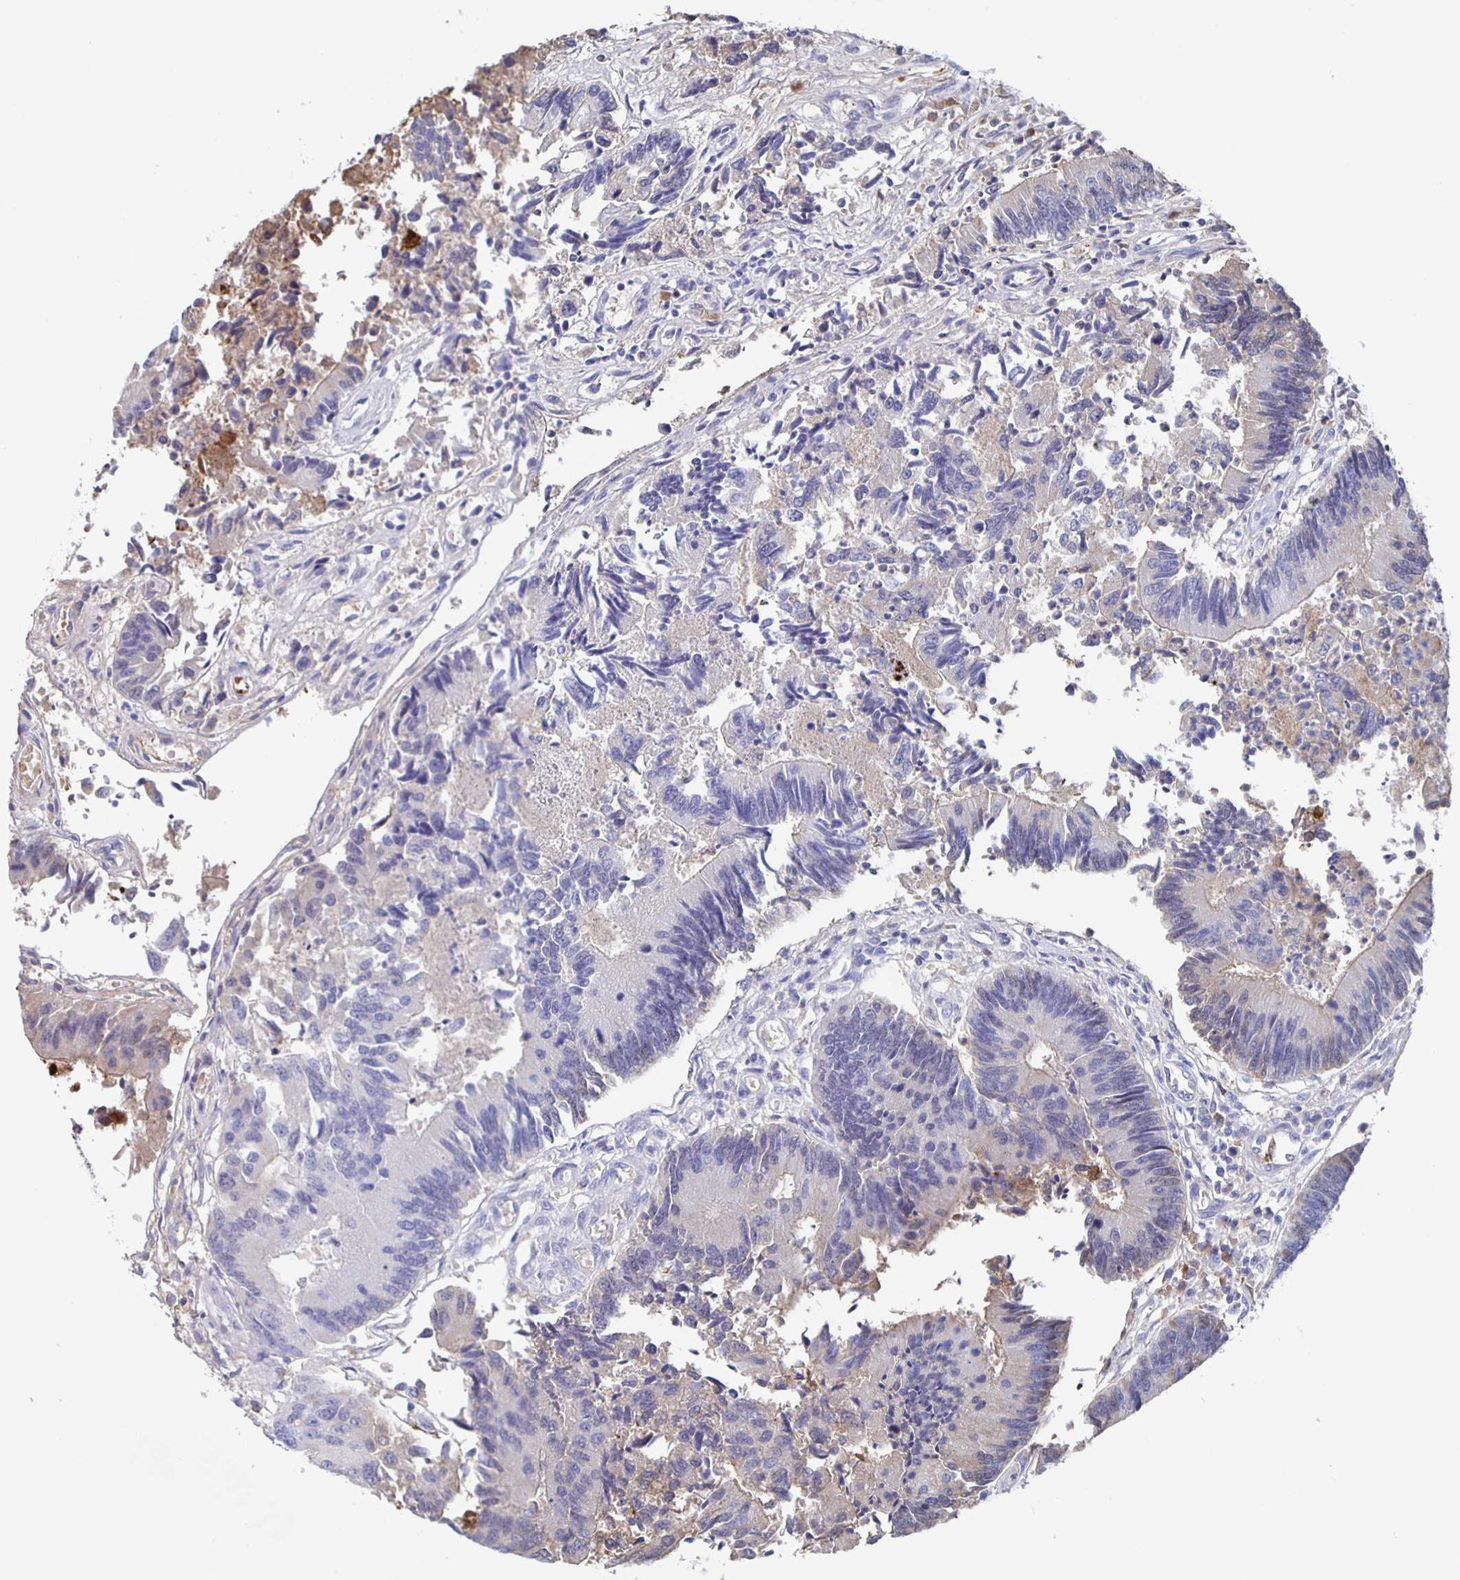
{"staining": {"intensity": "negative", "quantity": "none", "location": "none"}, "tissue": "colorectal cancer", "cell_type": "Tumor cells", "image_type": "cancer", "snomed": [{"axis": "morphology", "description": "Adenocarcinoma, NOS"}, {"axis": "topography", "description": "Colon"}], "caption": "IHC of human colorectal cancer shows no positivity in tumor cells. (DAB IHC, high magnification).", "gene": "FGA", "patient": {"sex": "female", "age": 67}}